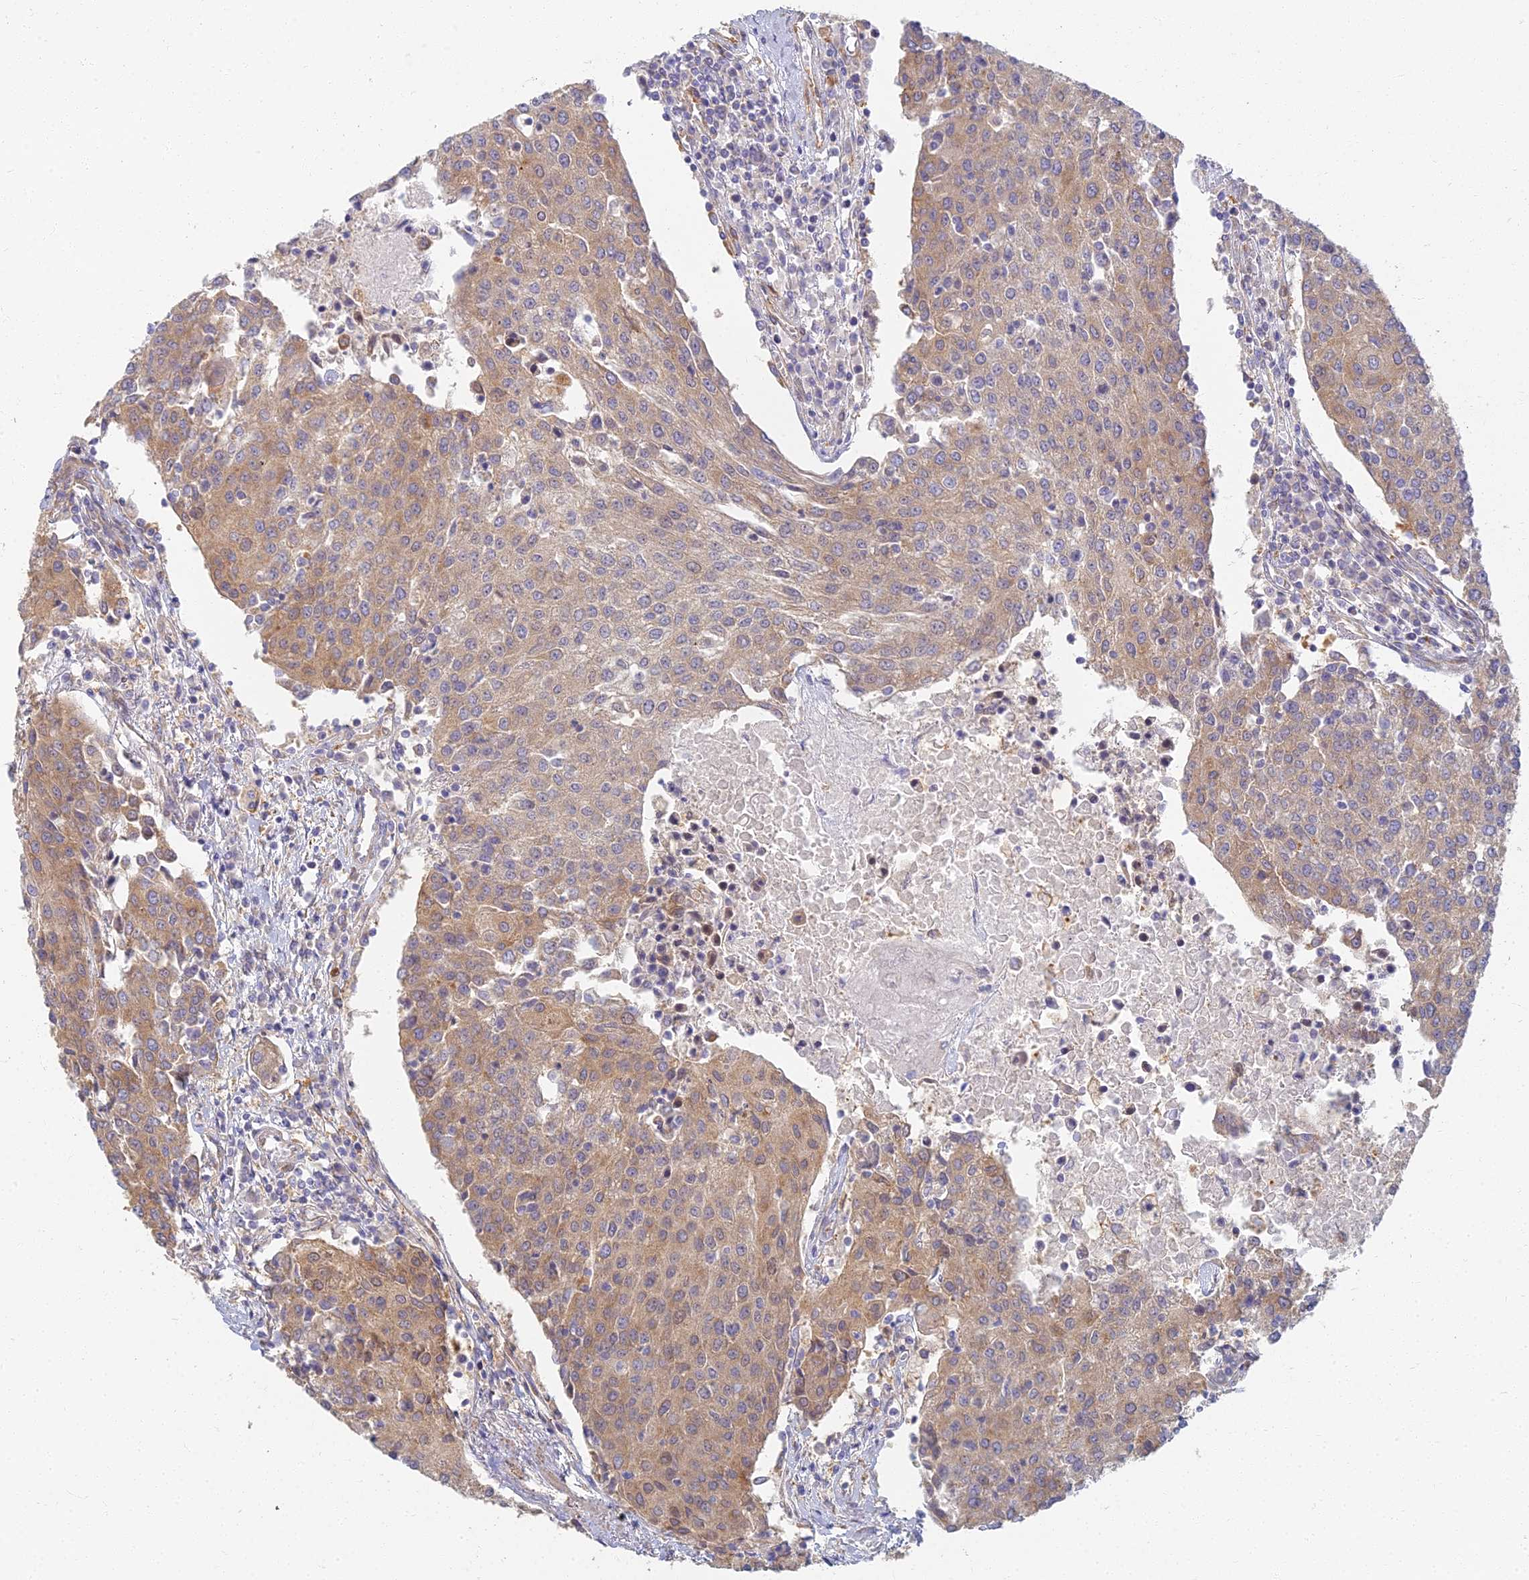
{"staining": {"intensity": "weak", "quantity": ">75%", "location": "cytoplasmic/membranous"}, "tissue": "urothelial cancer", "cell_type": "Tumor cells", "image_type": "cancer", "snomed": [{"axis": "morphology", "description": "Urothelial carcinoma, High grade"}, {"axis": "topography", "description": "Urinary bladder"}], "caption": "Urothelial carcinoma (high-grade) stained with a protein marker shows weak staining in tumor cells.", "gene": "RBSN", "patient": {"sex": "female", "age": 85}}